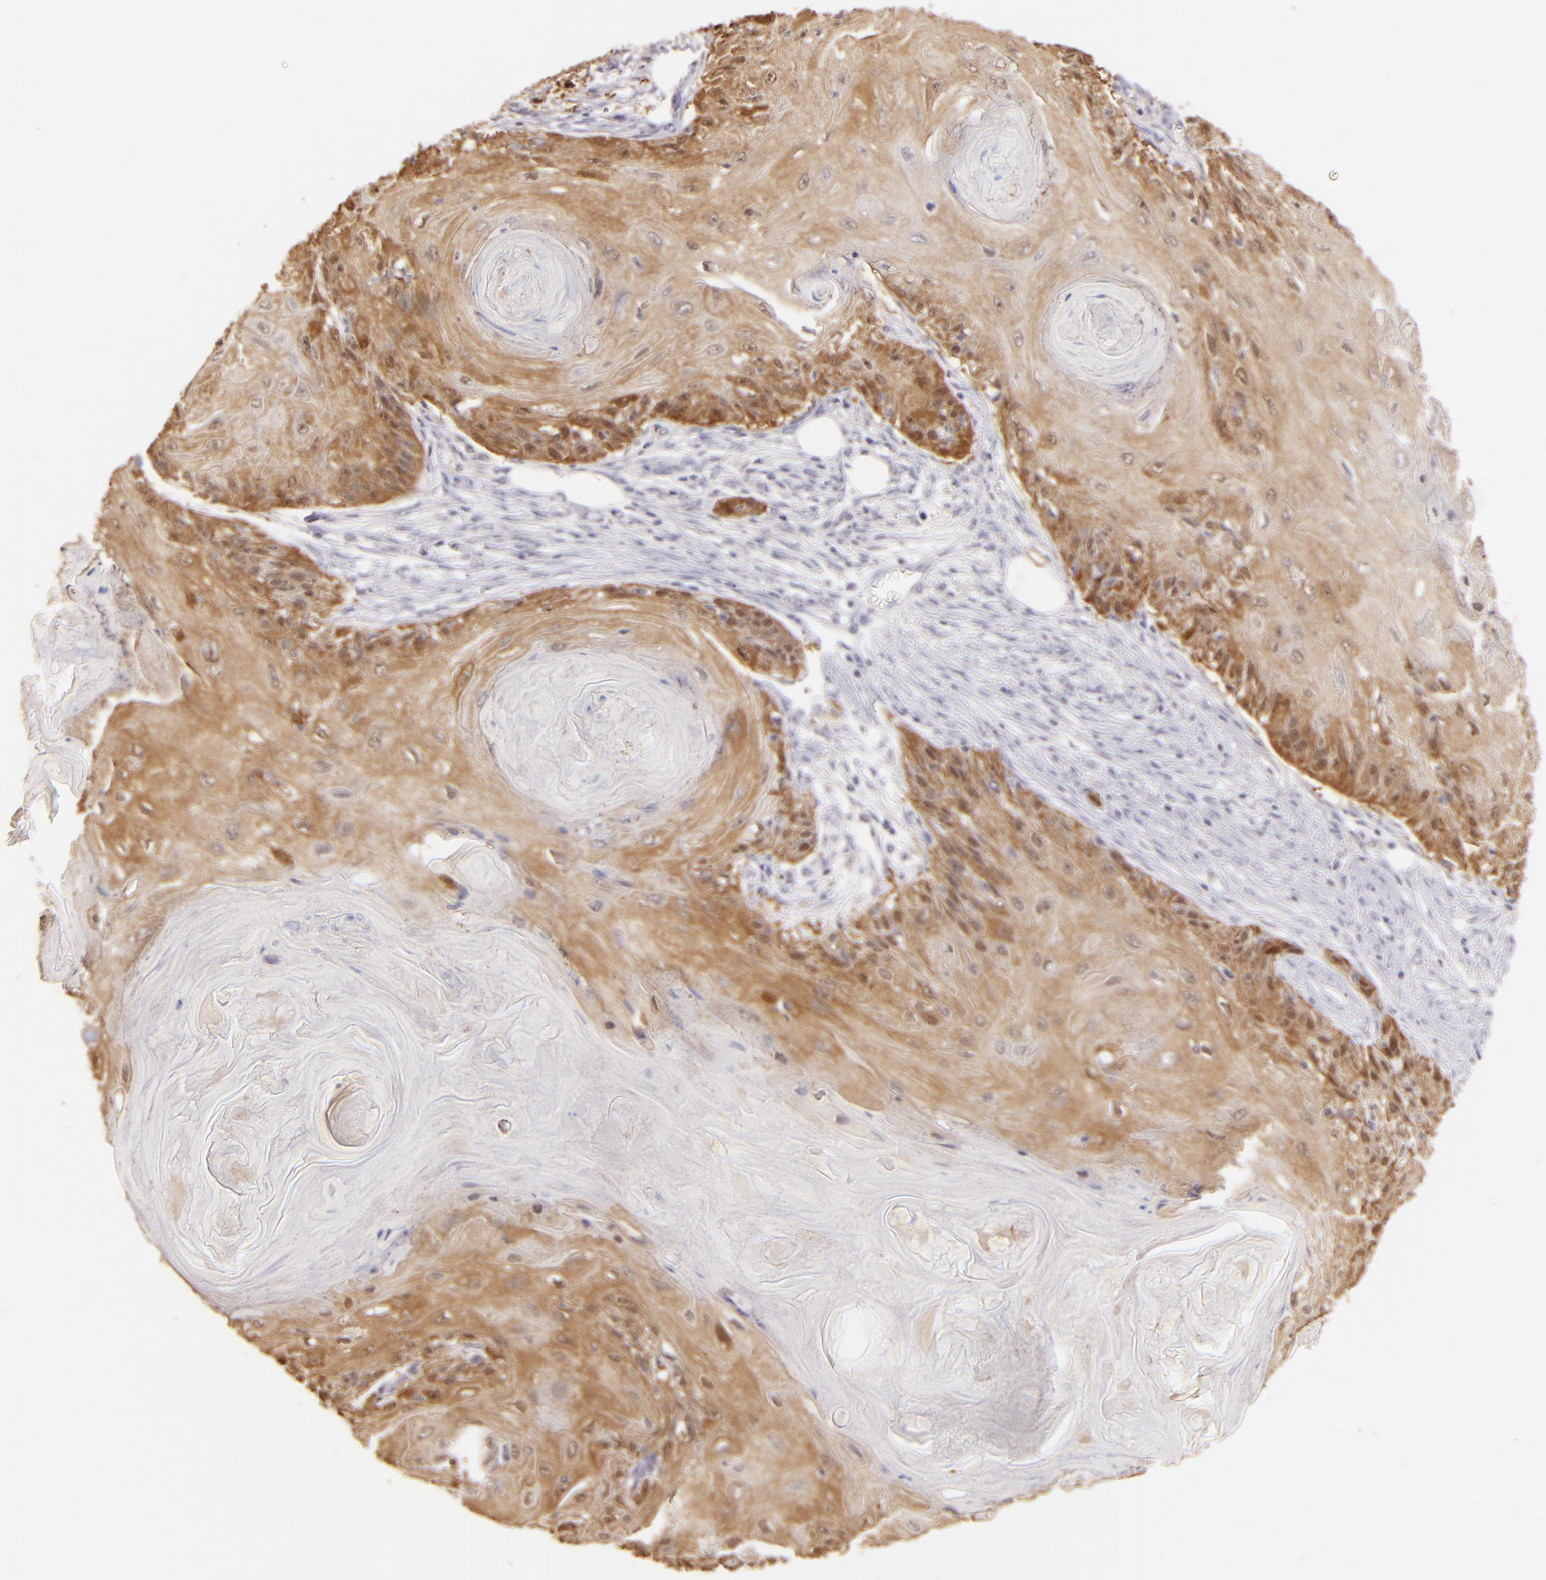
{"staining": {"intensity": "moderate", "quantity": ">75%", "location": "cytoplasmic/membranous,nuclear"}, "tissue": "skin cancer", "cell_type": "Tumor cells", "image_type": "cancer", "snomed": [{"axis": "morphology", "description": "Squamous cell carcinoma, NOS"}, {"axis": "topography", "description": "Skin"}], "caption": "This micrograph reveals immunohistochemistry staining of human squamous cell carcinoma (skin), with medium moderate cytoplasmic/membranous and nuclear positivity in approximately >75% of tumor cells.", "gene": "MAGEA1", "patient": {"sex": "female", "age": 88}}